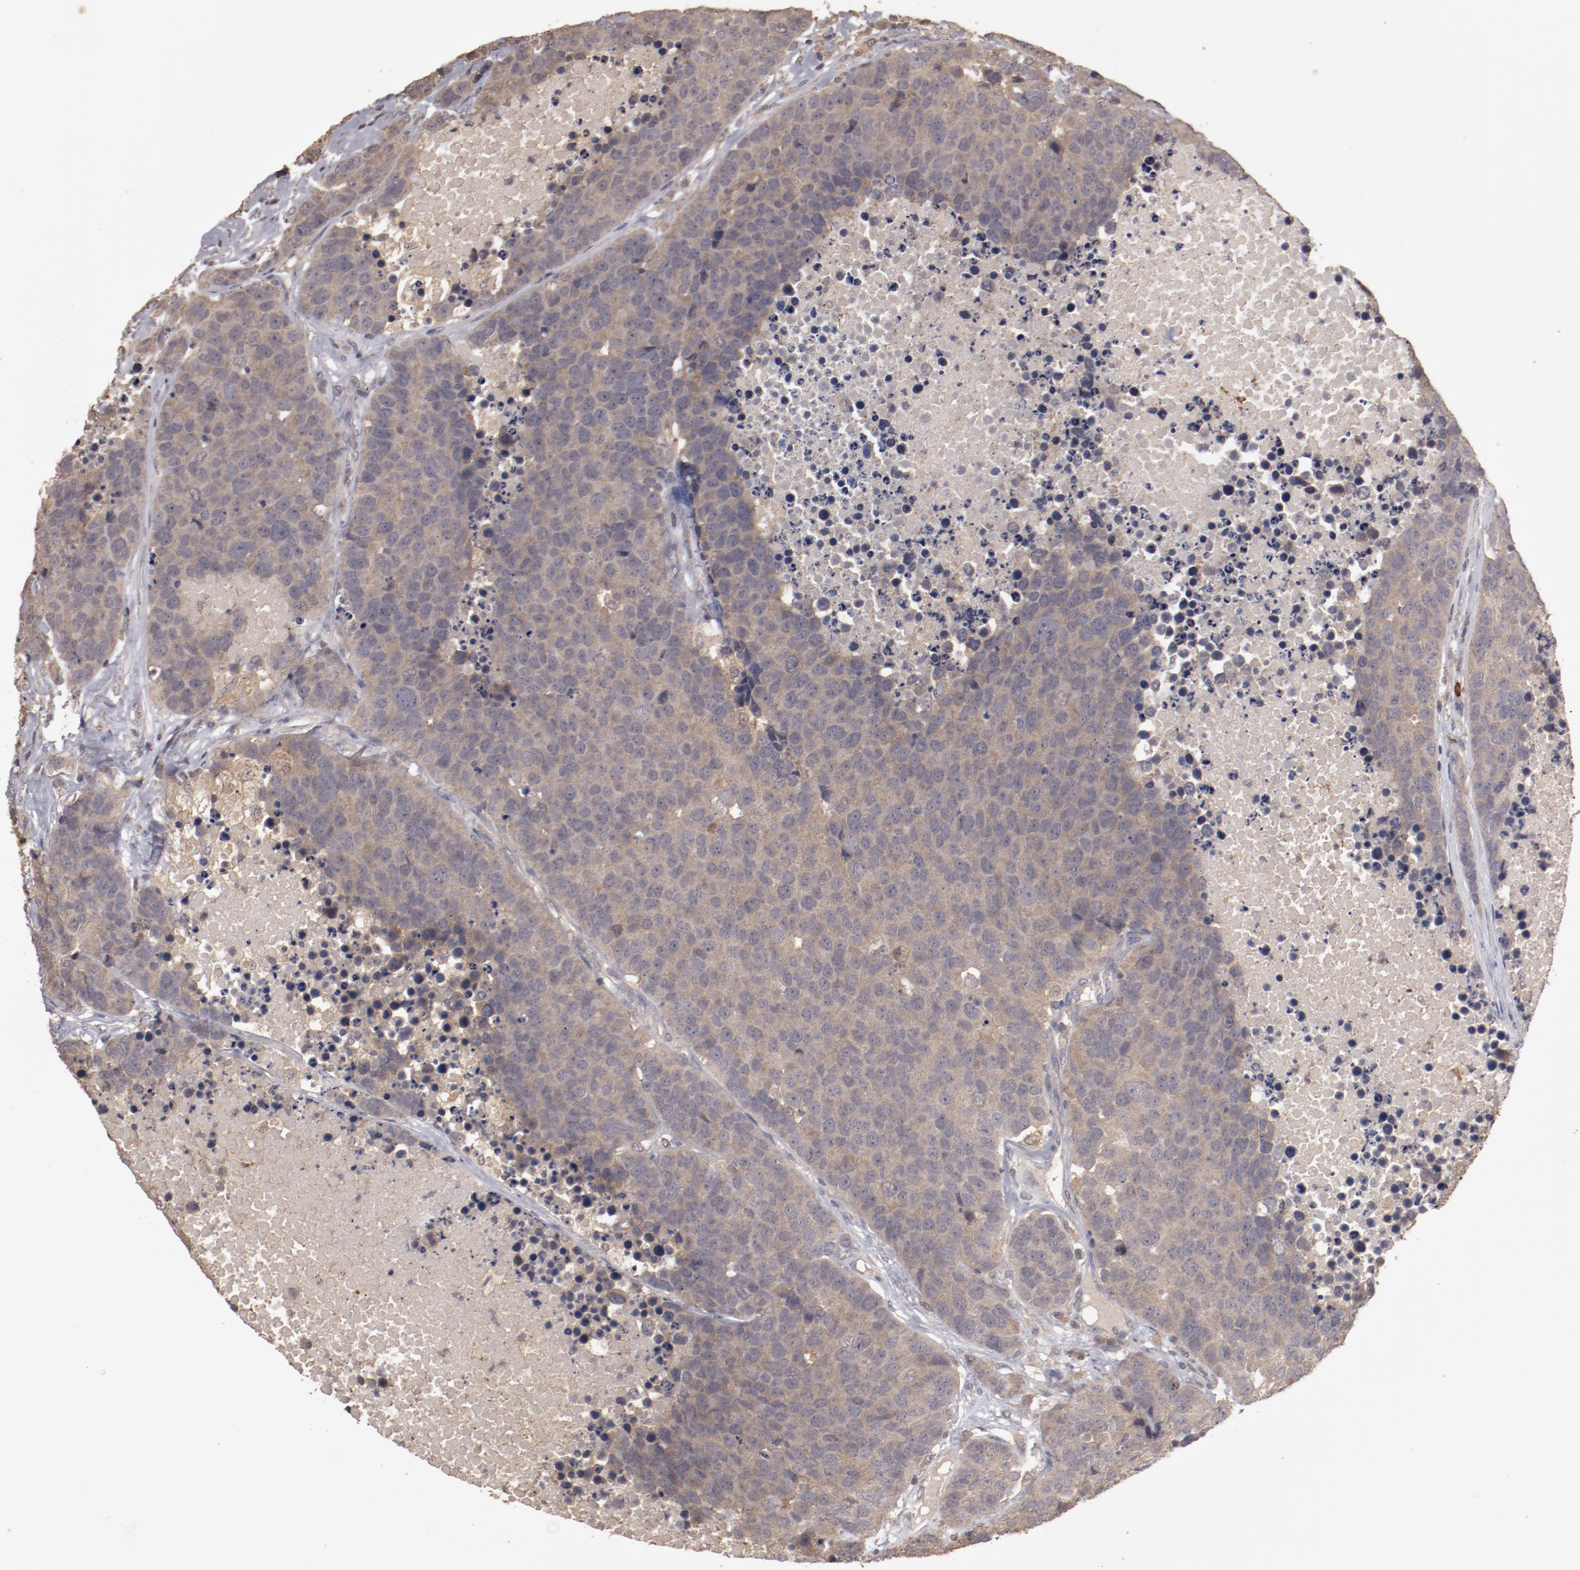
{"staining": {"intensity": "moderate", "quantity": ">75%", "location": "cytoplasmic/membranous"}, "tissue": "carcinoid", "cell_type": "Tumor cells", "image_type": "cancer", "snomed": [{"axis": "morphology", "description": "Carcinoid, malignant, NOS"}, {"axis": "topography", "description": "Lung"}], "caption": "Carcinoid stained for a protein displays moderate cytoplasmic/membranous positivity in tumor cells.", "gene": "LRRC75B", "patient": {"sex": "male", "age": 60}}